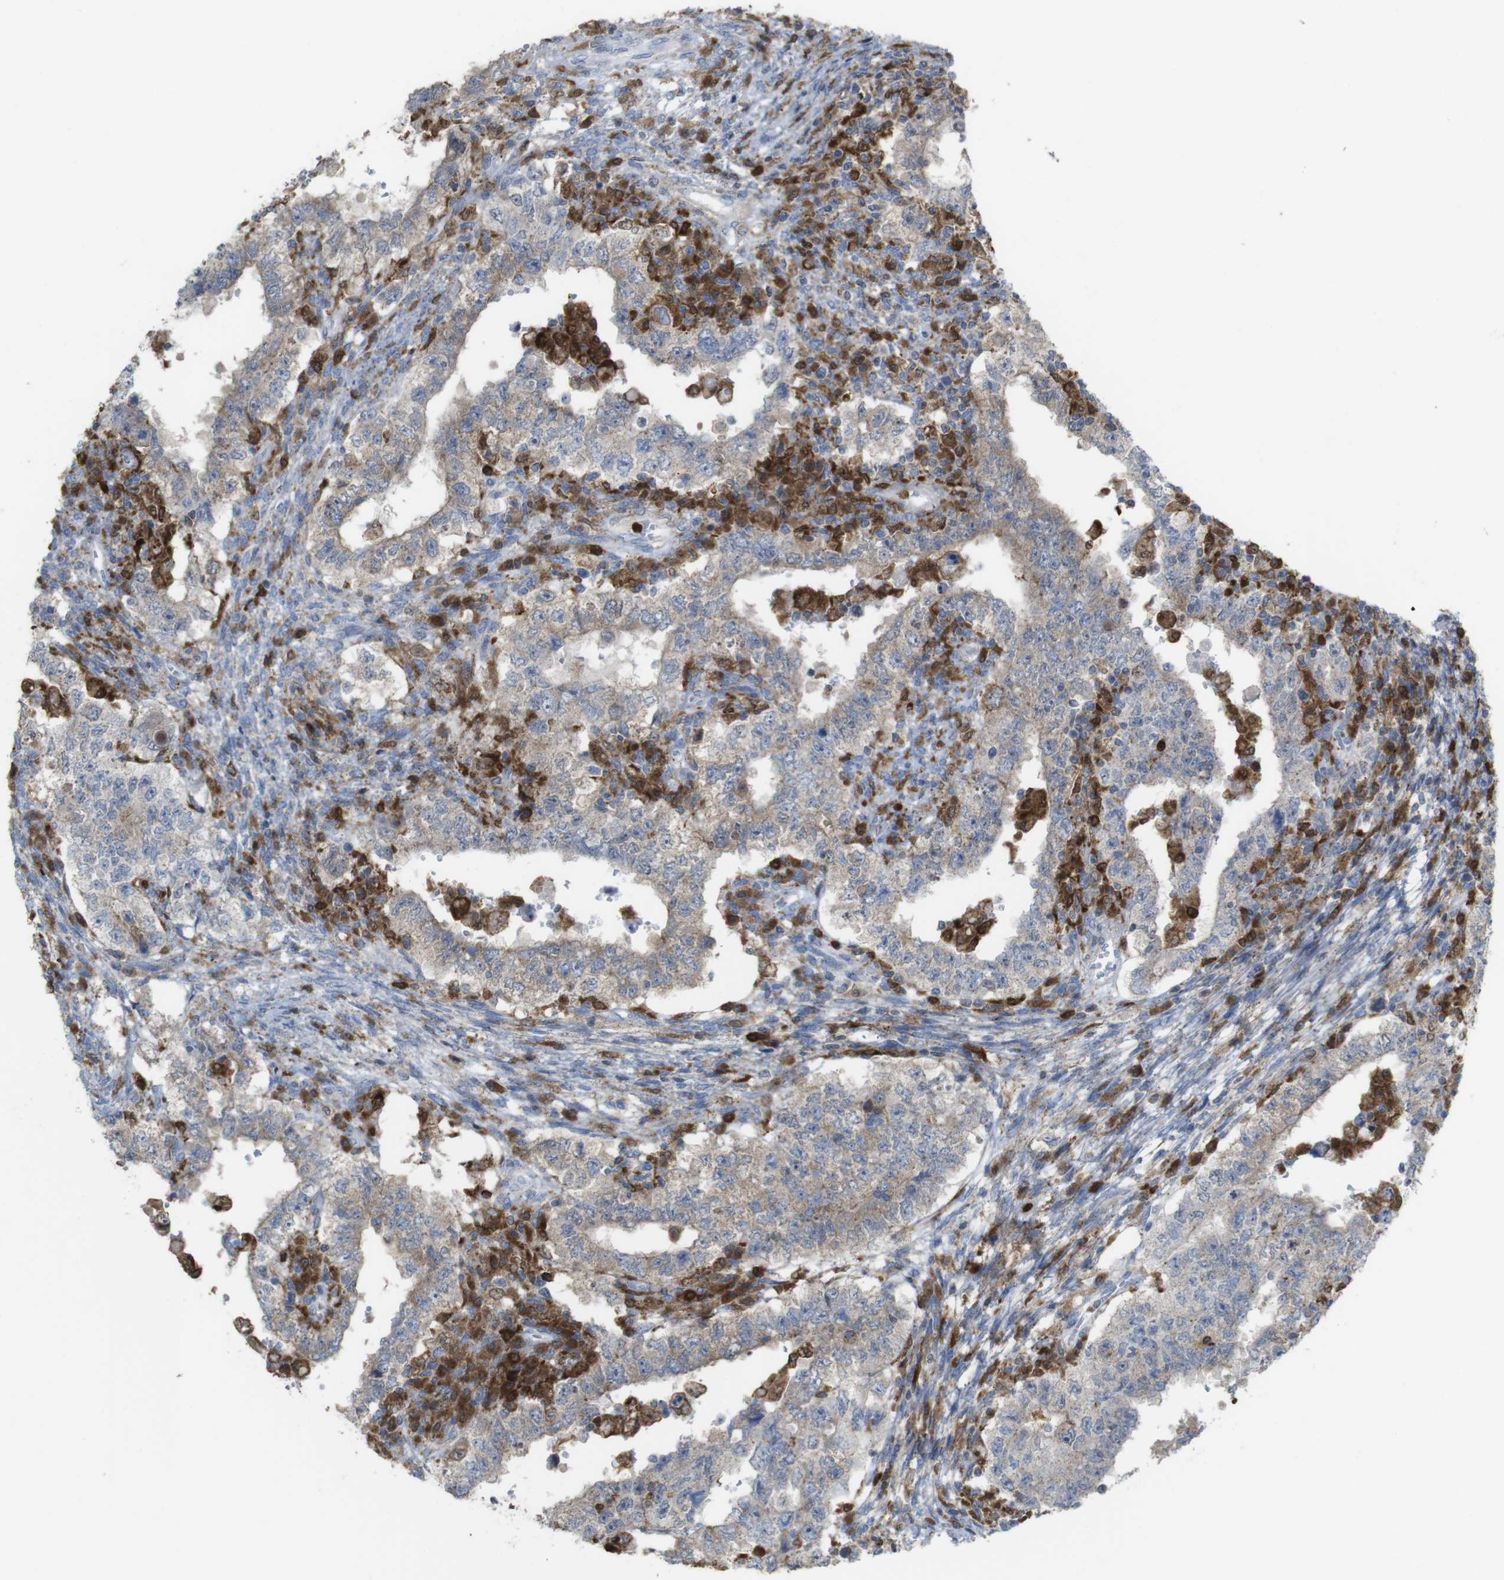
{"staining": {"intensity": "weak", "quantity": "25%-75%", "location": "cytoplasmic/membranous"}, "tissue": "testis cancer", "cell_type": "Tumor cells", "image_type": "cancer", "snomed": [{"axis": "morphology", "description": "Carcinoma, Embryonal, NOS"}, {"axis": "topography", "description": "Testis"}], "caption": "The photomicrograph displays a brown stain indicating the presence of a protein in the cytoplasmic/membranous of tumor cells in testis embryonal carcinoma. The staining was performed using DAB to visualize the protein expression in brown, while the nuclei were stained in blue with hematoxylin (Magnification: 20x).", "gene": "PRKCD", "patient": {"sex": "male", "age": 26}}